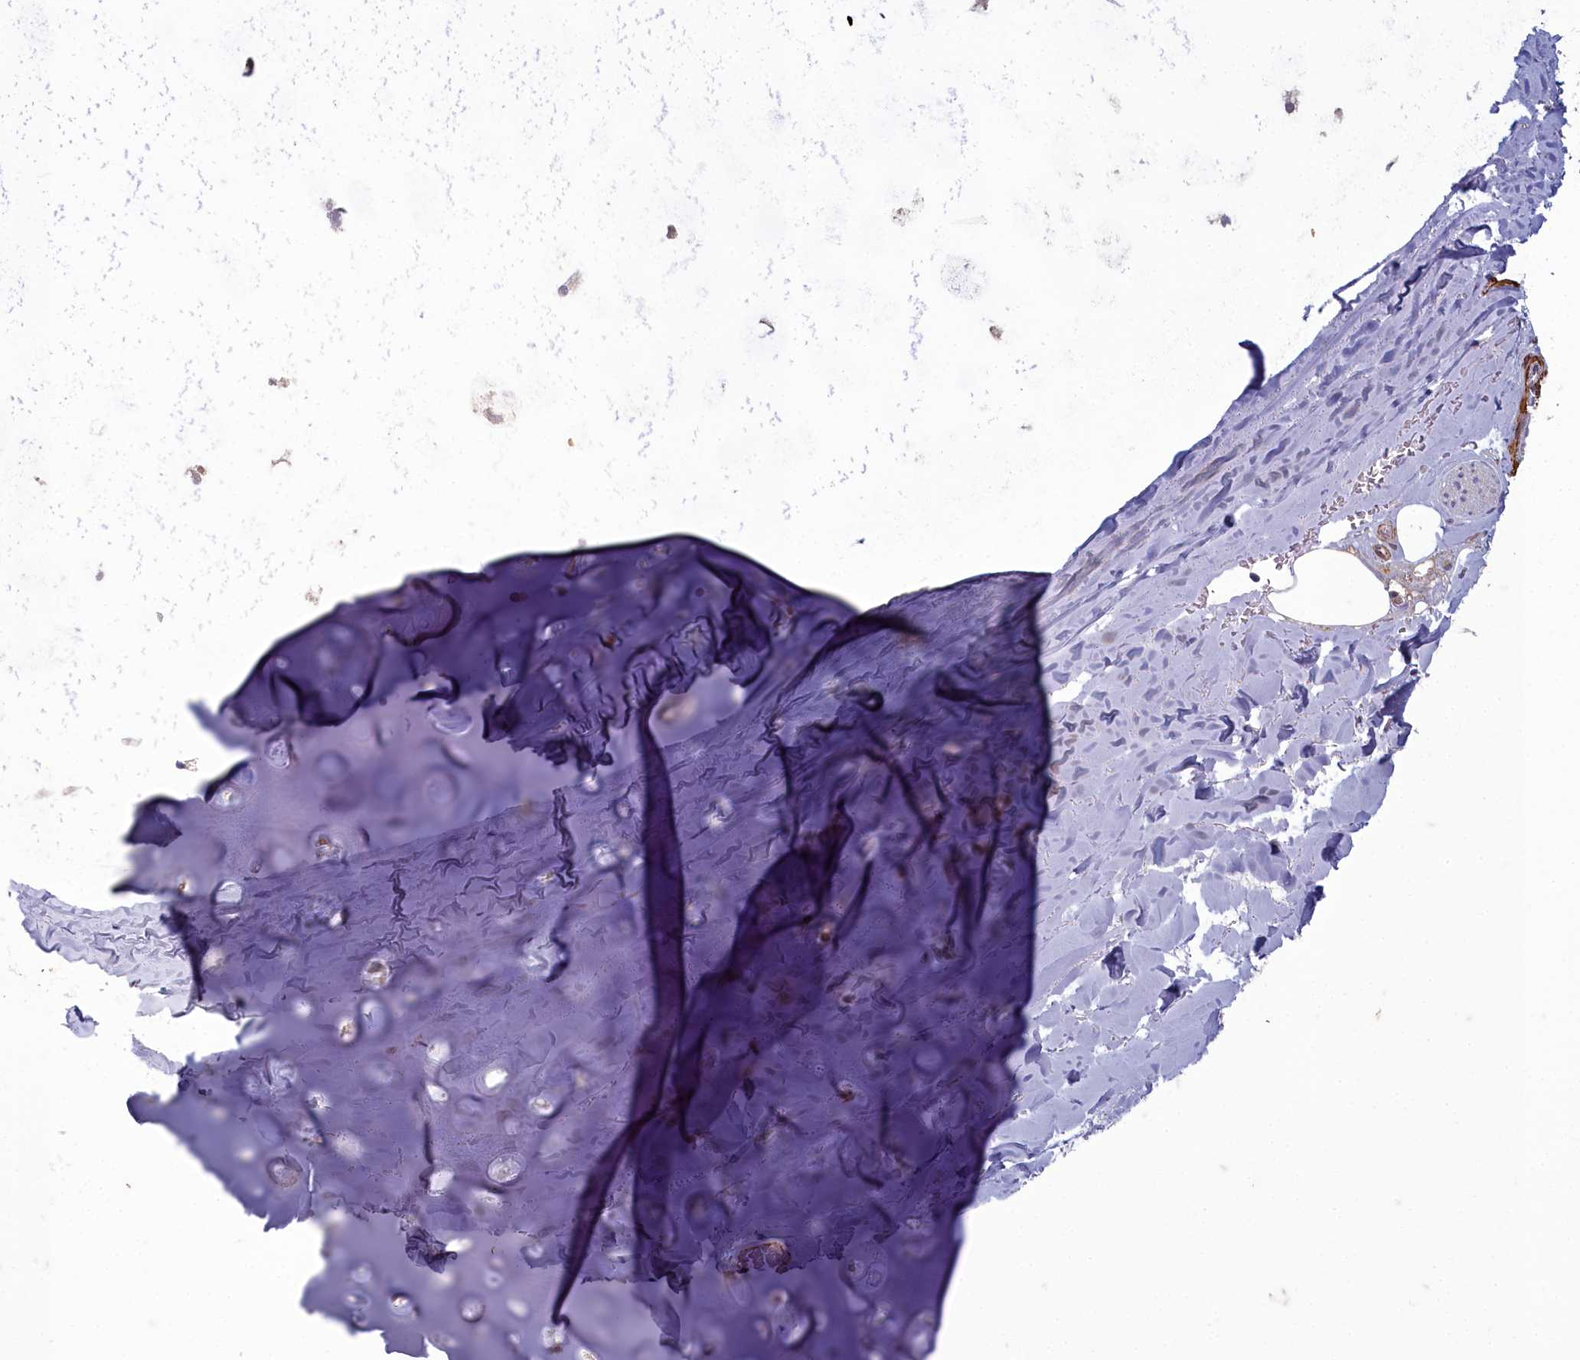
{"staining": {"intensity": "negative", "quantity": "none", "location": "none"}, "tissue": "adipose tissue", "cell_type": "Adipocytes", "image_type": "normal", "snomed": [{"axis": "morphology", "description": "Normal tissue, NOS"}, {"axis": "topography", "description": "Cartilage tissue"}], "caption": "An immunohistochemistry (IHC) micrograph of unremarkable adipose tissue is shown. There is no staining in adipocytes of adipose tissue.", "gene": "ZNF626", "patient": {"sex": "male", "age": 66}}